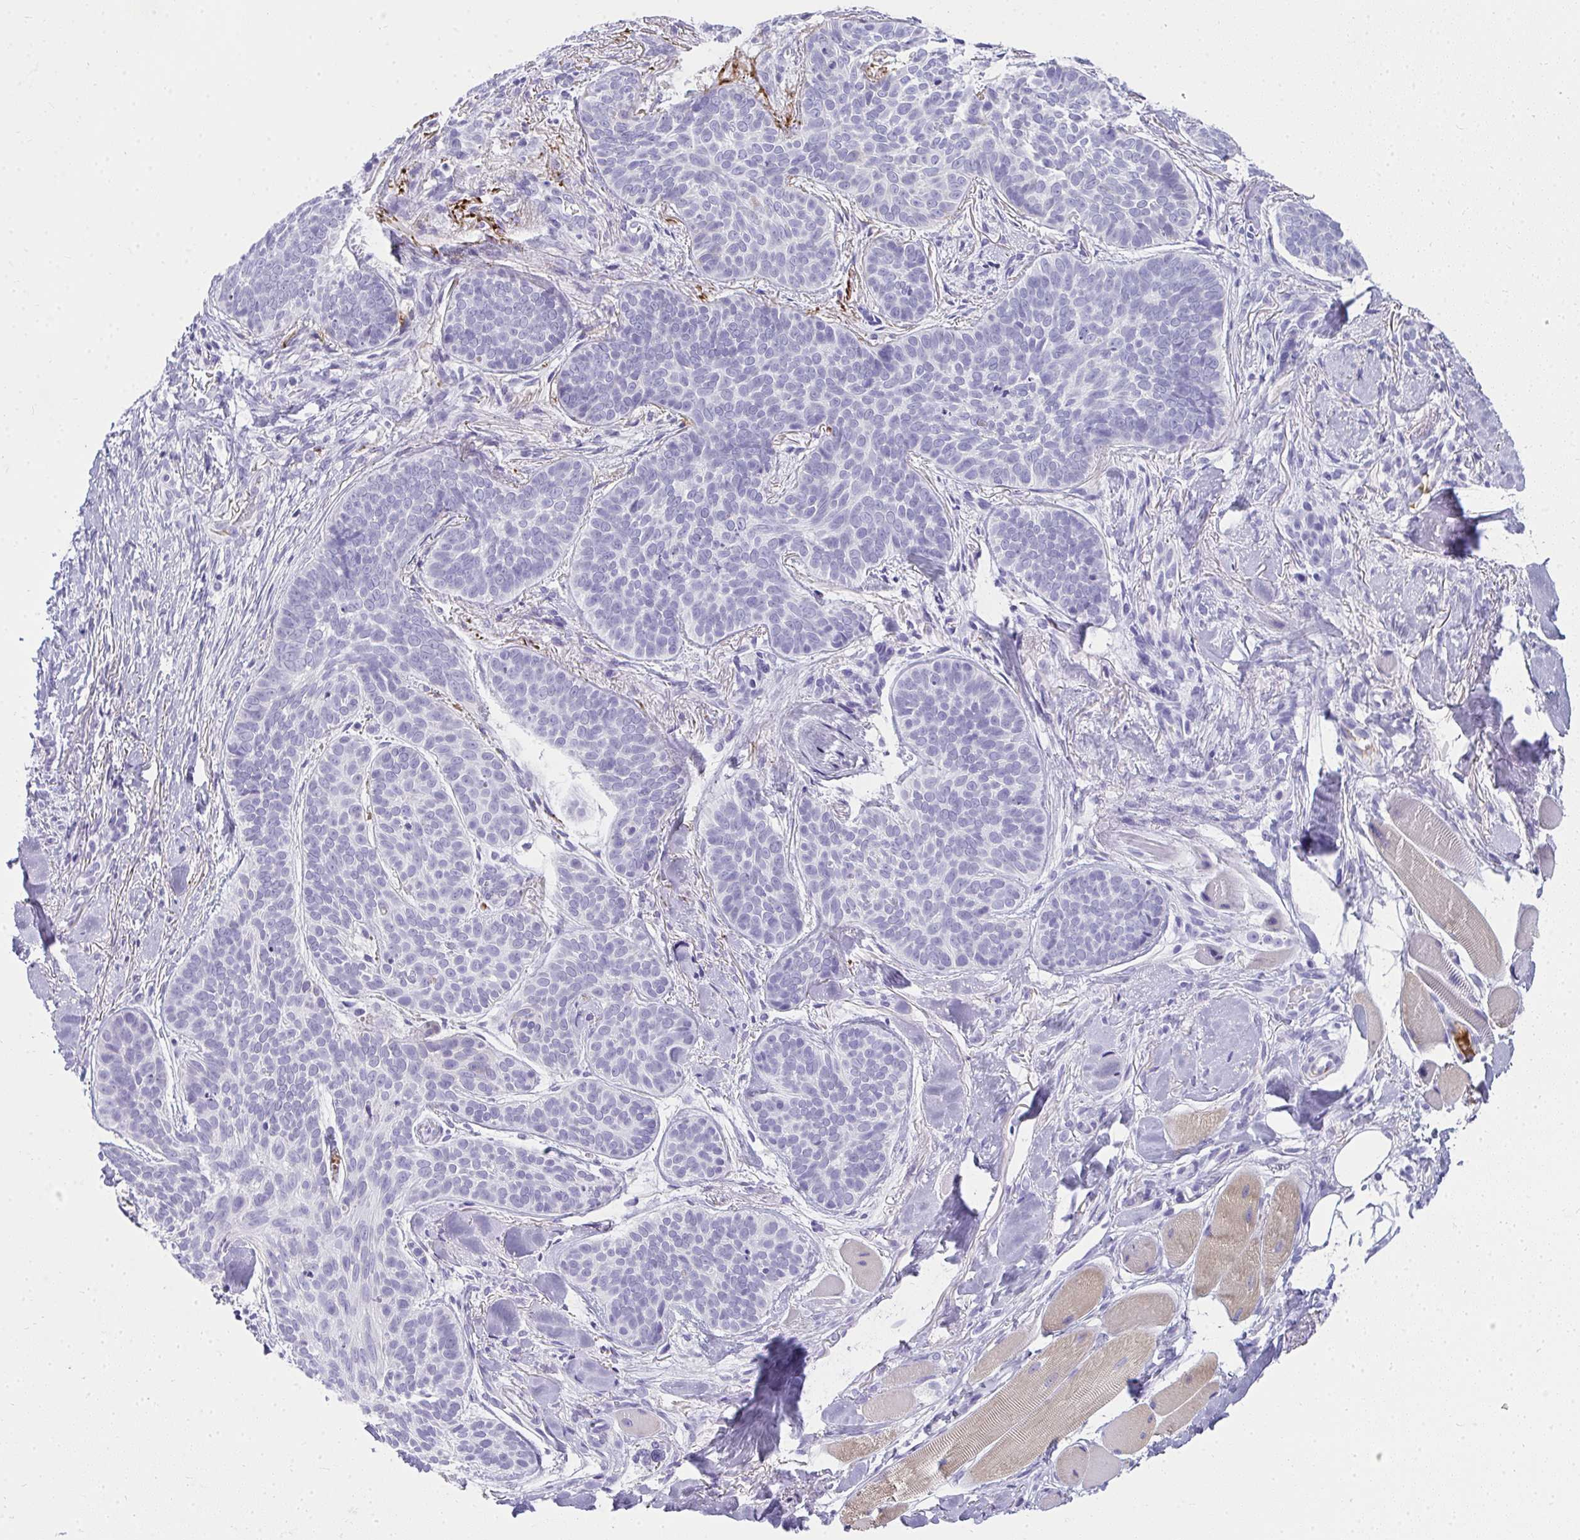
{"staining": {"intensity": "negative", "quantity": "none", "location": "none"}, "tissue": "skin cancer", "cell_type": "Tumor cells", "image_type": "cancer", "snomed": [{"axis": "morphology", "description": "Basal cell carcinoma"}, {"axis": "topography", "description": "Skin"}, {"axis": "topography", "description": "Skin of nose"}], "caption": "A high-resolution image shows IHC staining of skin cancer (basal cell carcinoma), which displays no significant staining in tumor cells.", "gene": "ZSWIM3", "patient": {"sex": "female", "age": 81}}